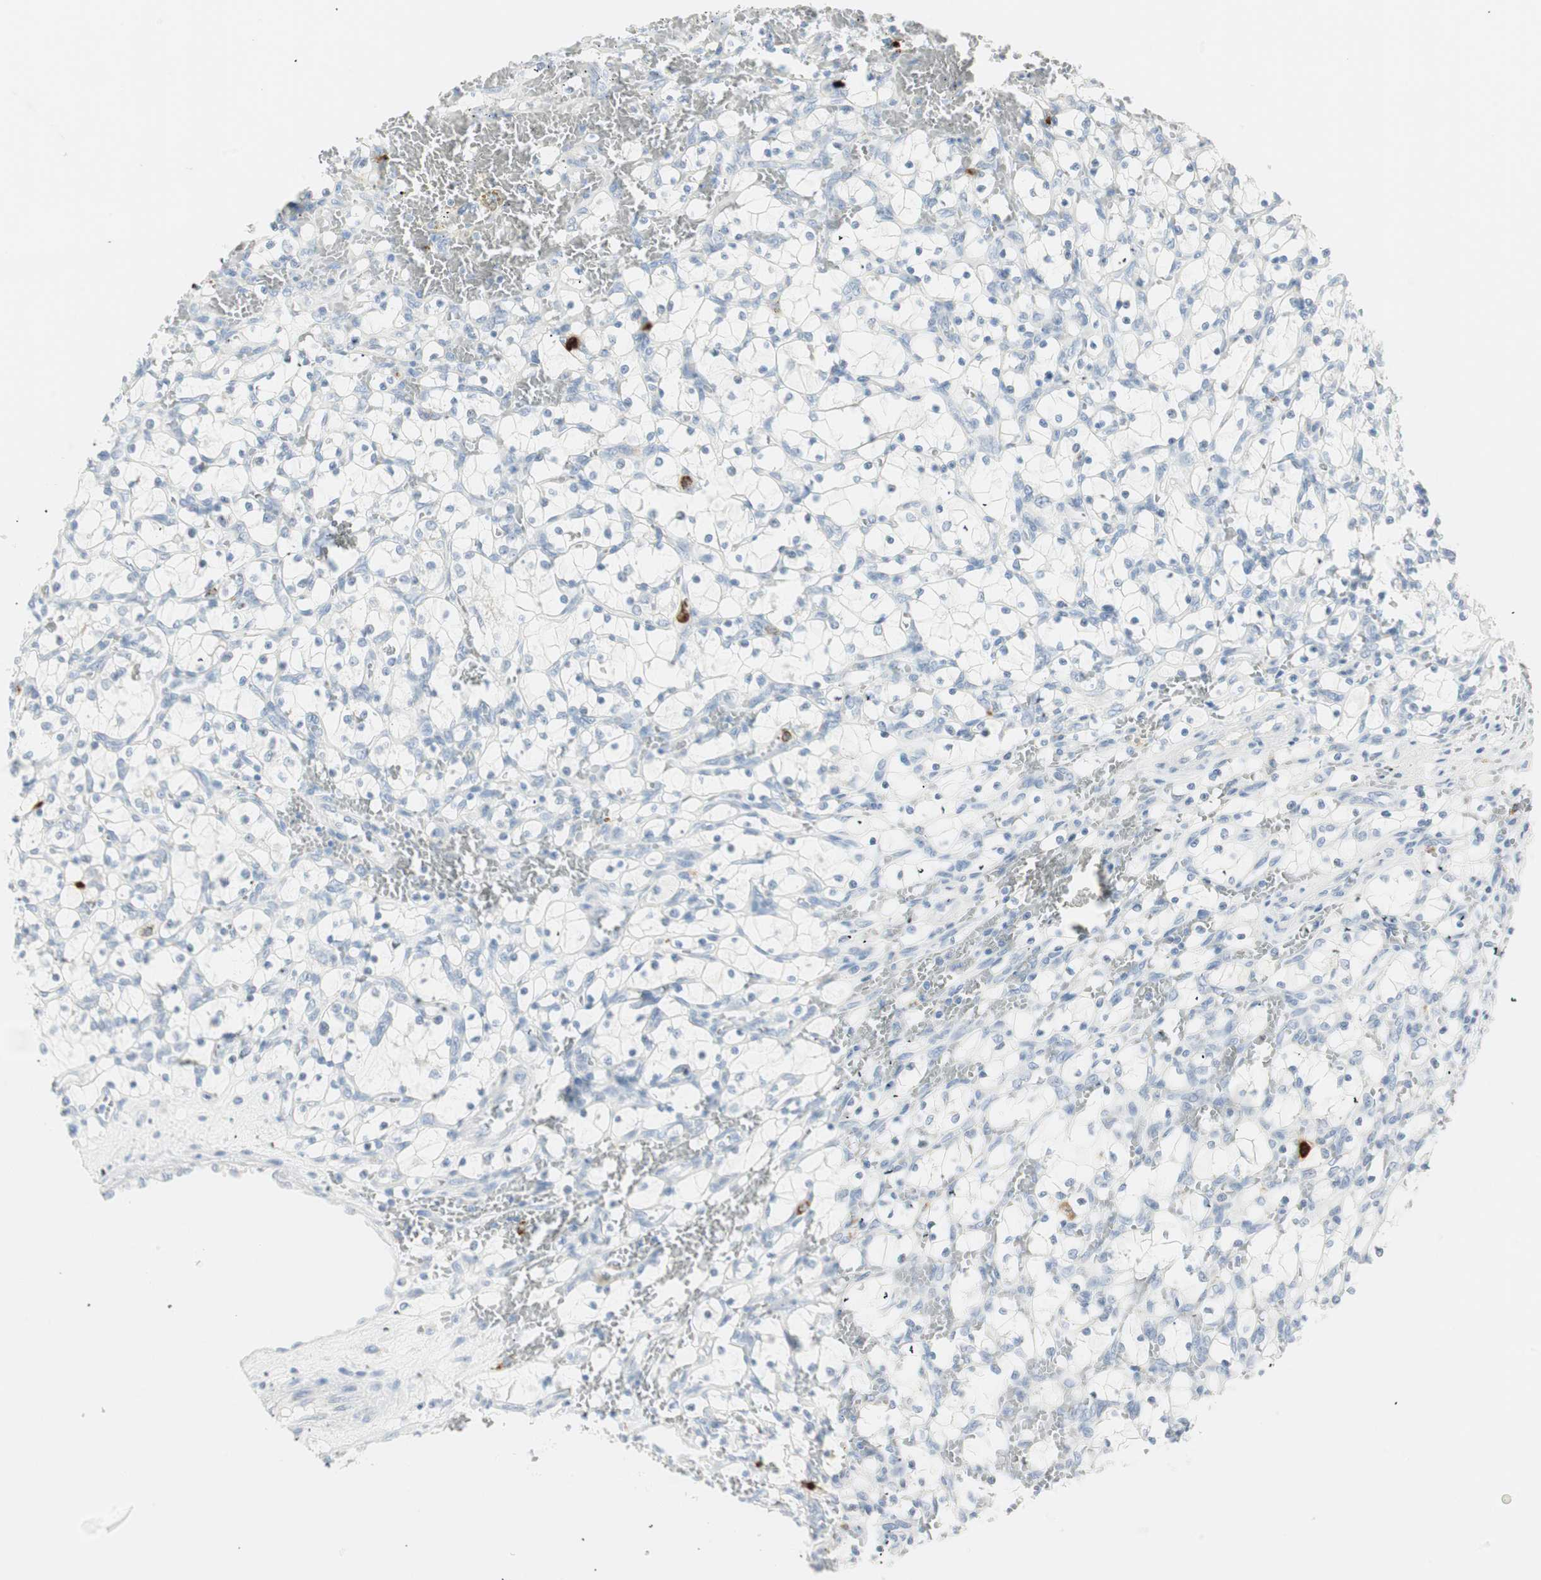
{"staining": {"intensity": "negative", "quantity": "none", "location": "none"}, "tissue": "renal cancer", "cell_type": "Tumor cells", "image_type": "cancer", "snomed": [{"axis": "morphology", "description": "Adenocarcinoma, NOS"}, {"axis": "topography", "description": "Kidney"}], "caption": "Renal adenocarcinoma stained for a protein using IHC demonstrates no expression tumor cells.", "gene": "PRTN3", "patient": {"sex": "female", "age": 69}}